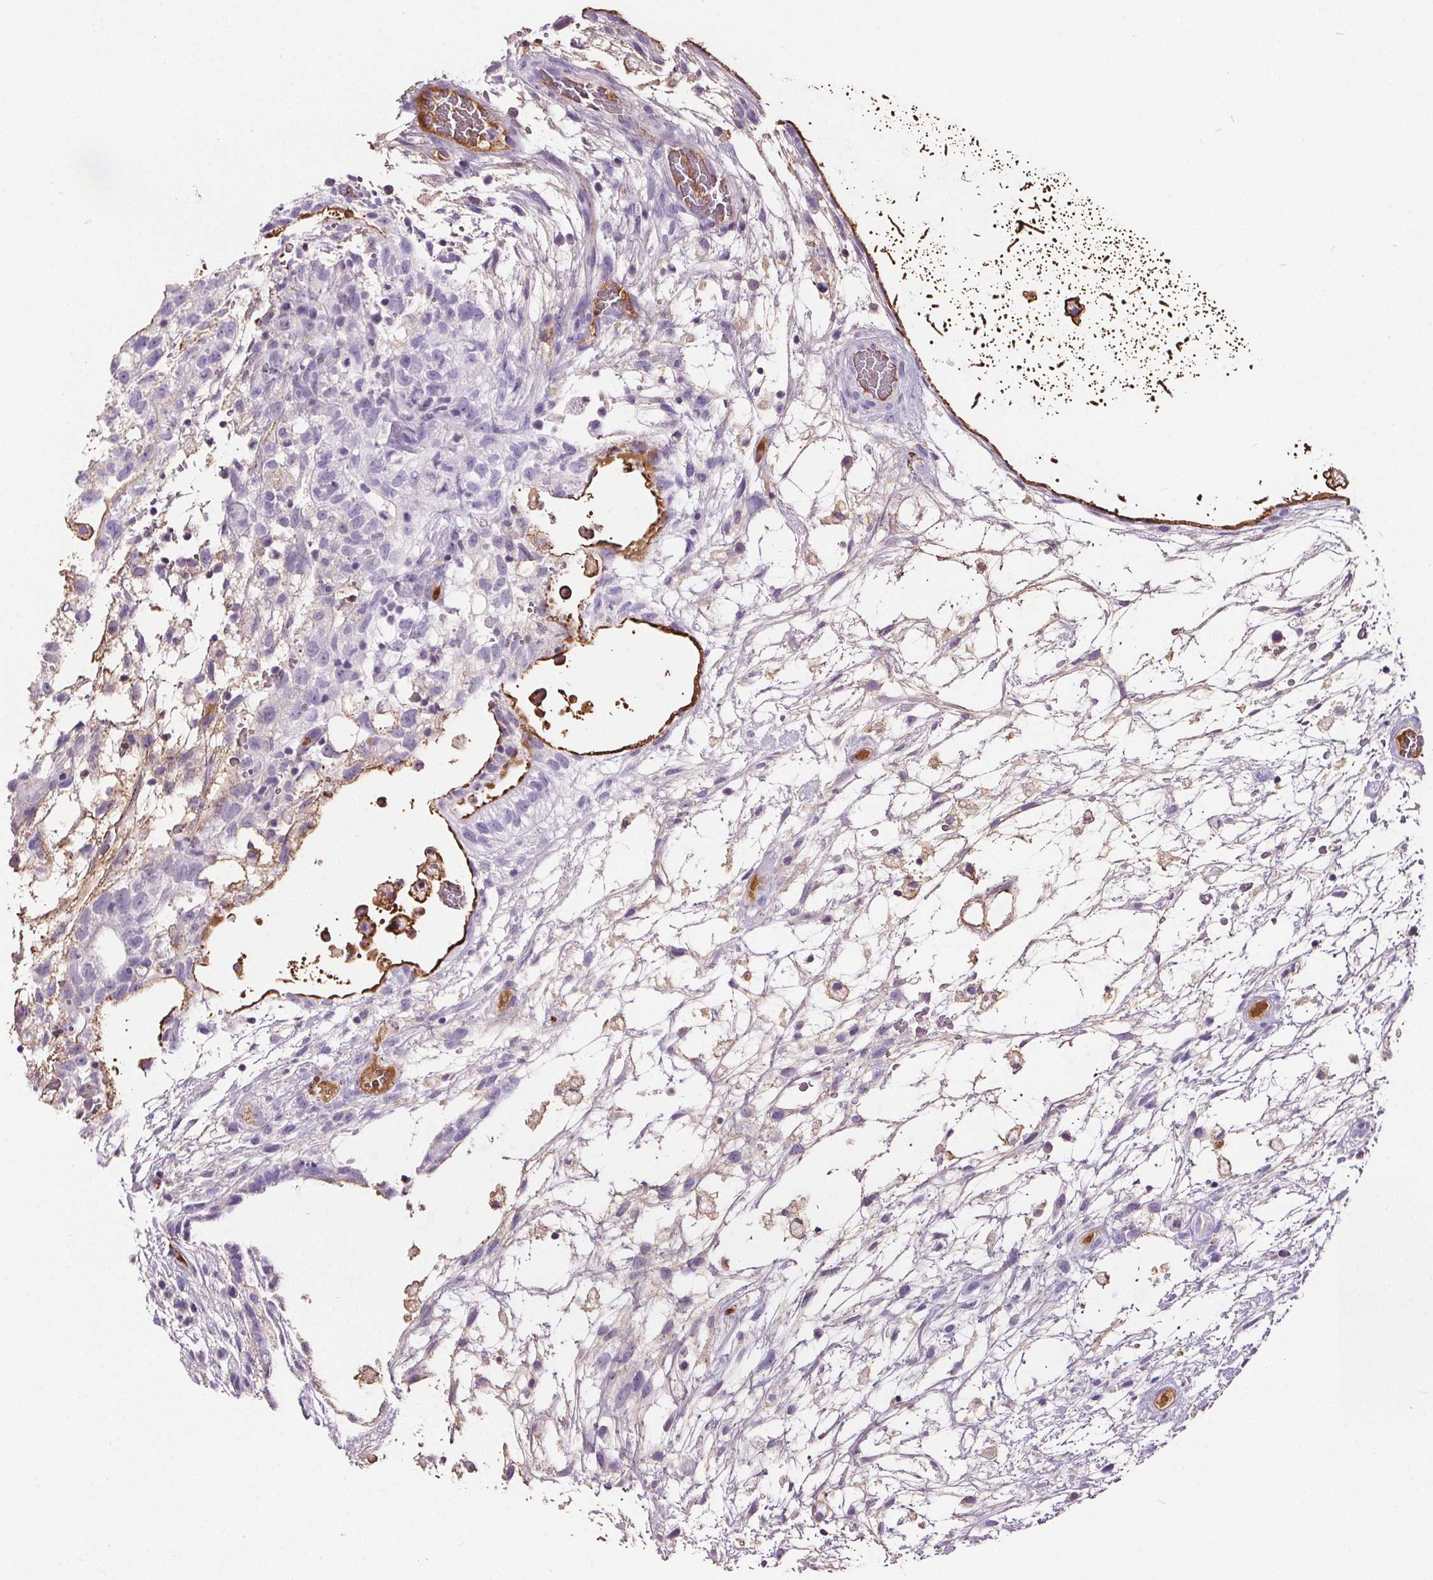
{"staining": {"intensity": "negative", "quantity": "none", "location": "none"}, "tissue": "testis cancer", "cell_type": "Tumor cells", "image_type": "cancer", "snomed": [{"axis": "morphology", "description": "Normal tissue, NOS"}, {"axis": "morphology", "description": "Carcinoma, Embryonal, NOS"}, {"axis": "topography", "description": "Testis"}], "caption": "This micrograph is of embryonal carcinoma (testis) stained with immunohistochemistry (IHC) to label a protein in brown with the nuclei are counter-stained blue. There is no positivity in tumor cells.", "gene": "CD5L", "patient": {"sex": "male", "age": 32}}